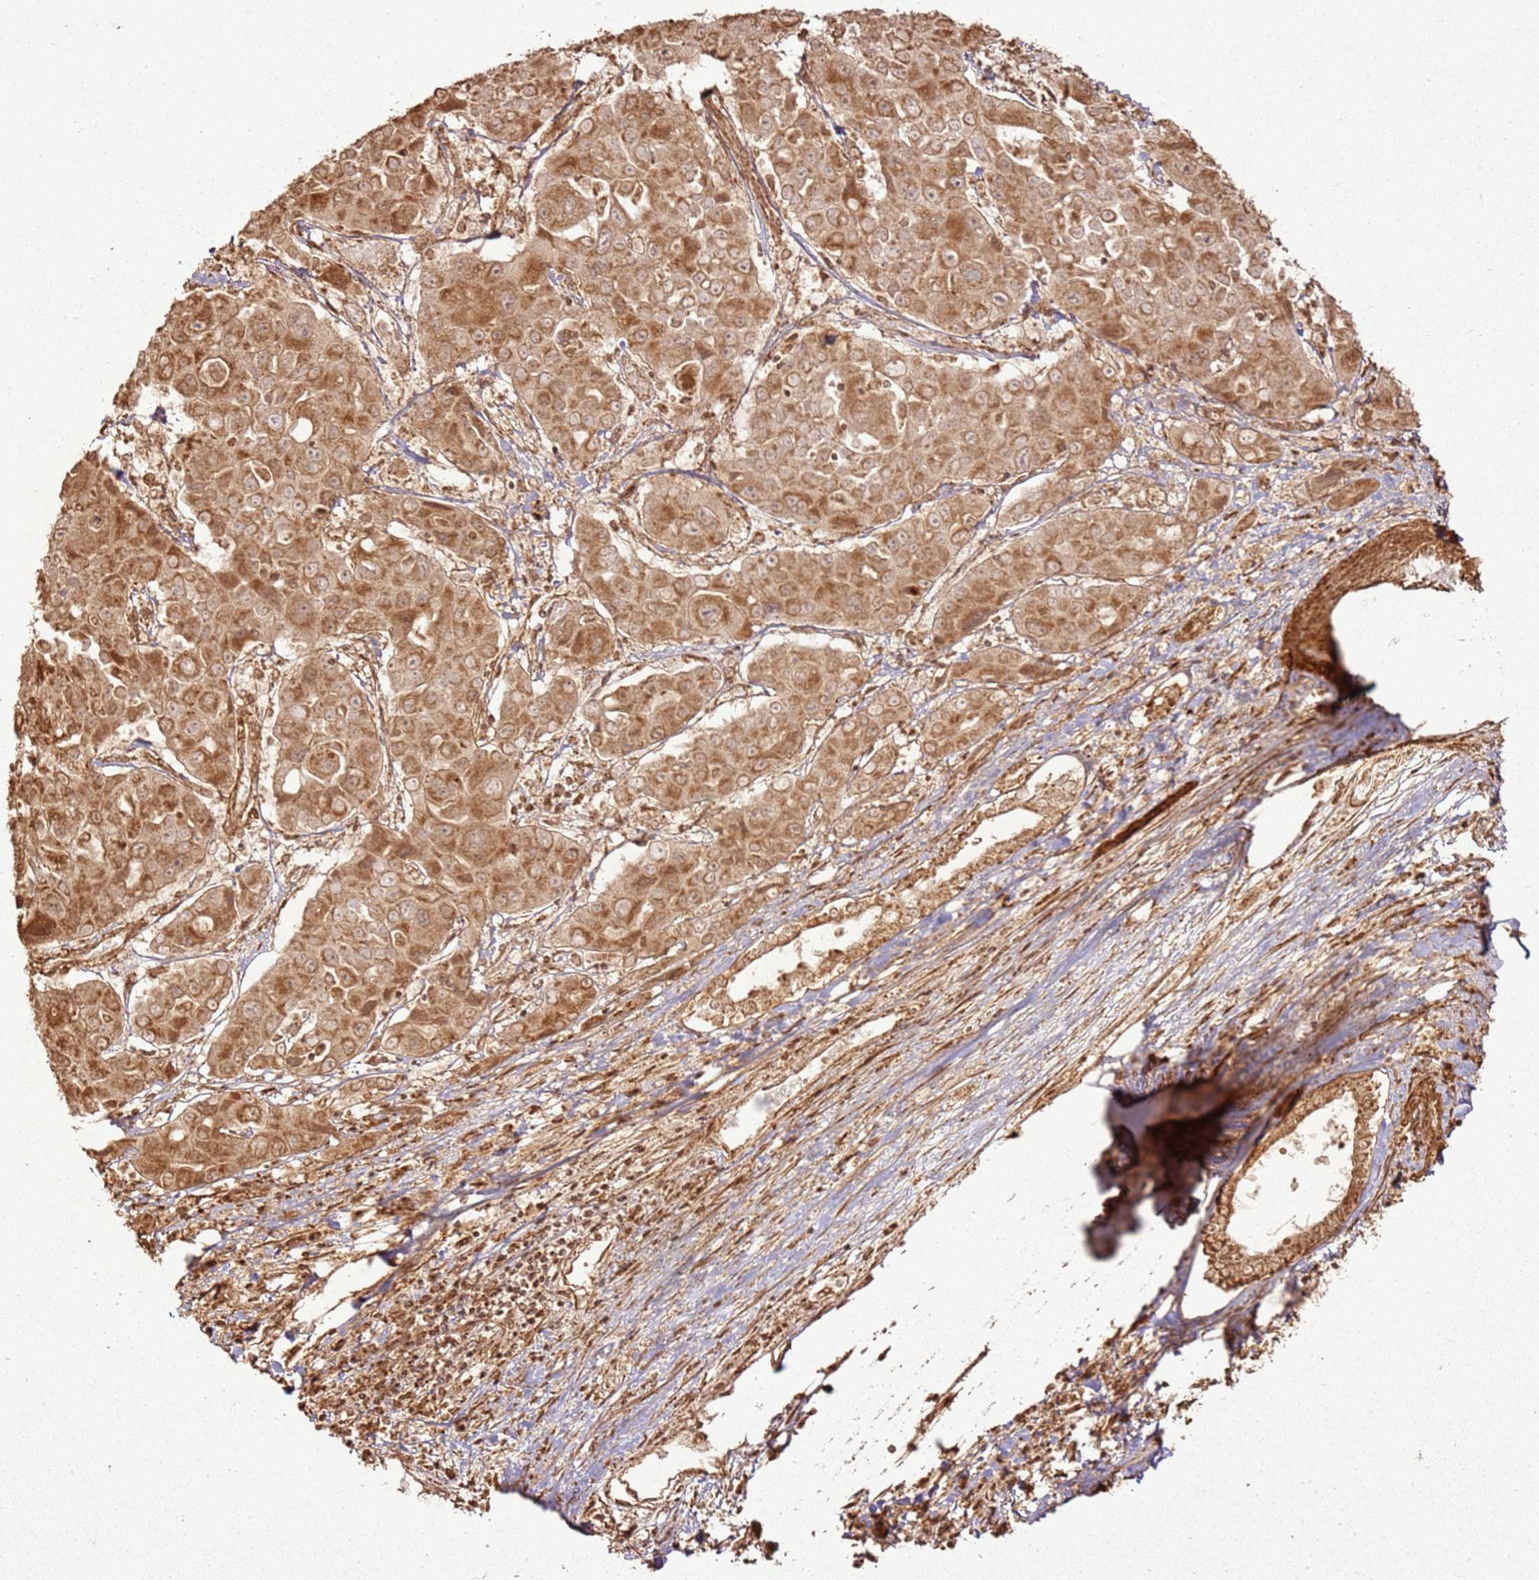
{"staining": {"intensity": "moderate", "quantity": ">75%", "location": "cytoplasmic/membranous,nuclear"}, "tissue": "liver cancer", "cell_type": "Tumor cells", "image_type": "cancer", "snomed": [{"axis": "morphology", "description": "Cholangiocarcinoma"}, {"axis": "topography", "description": "Liver"}], "caption": "Liver cholangiocarcinoma was stained to show a protein in brown. There is medium levels of moderate cytoplasmic/membranous and nuclear expression in approximately >75% of tumor cells. Nuclei are stained in blue.", "gene": "MRPS6", "patient": {"sex": "male", "age": 67}}